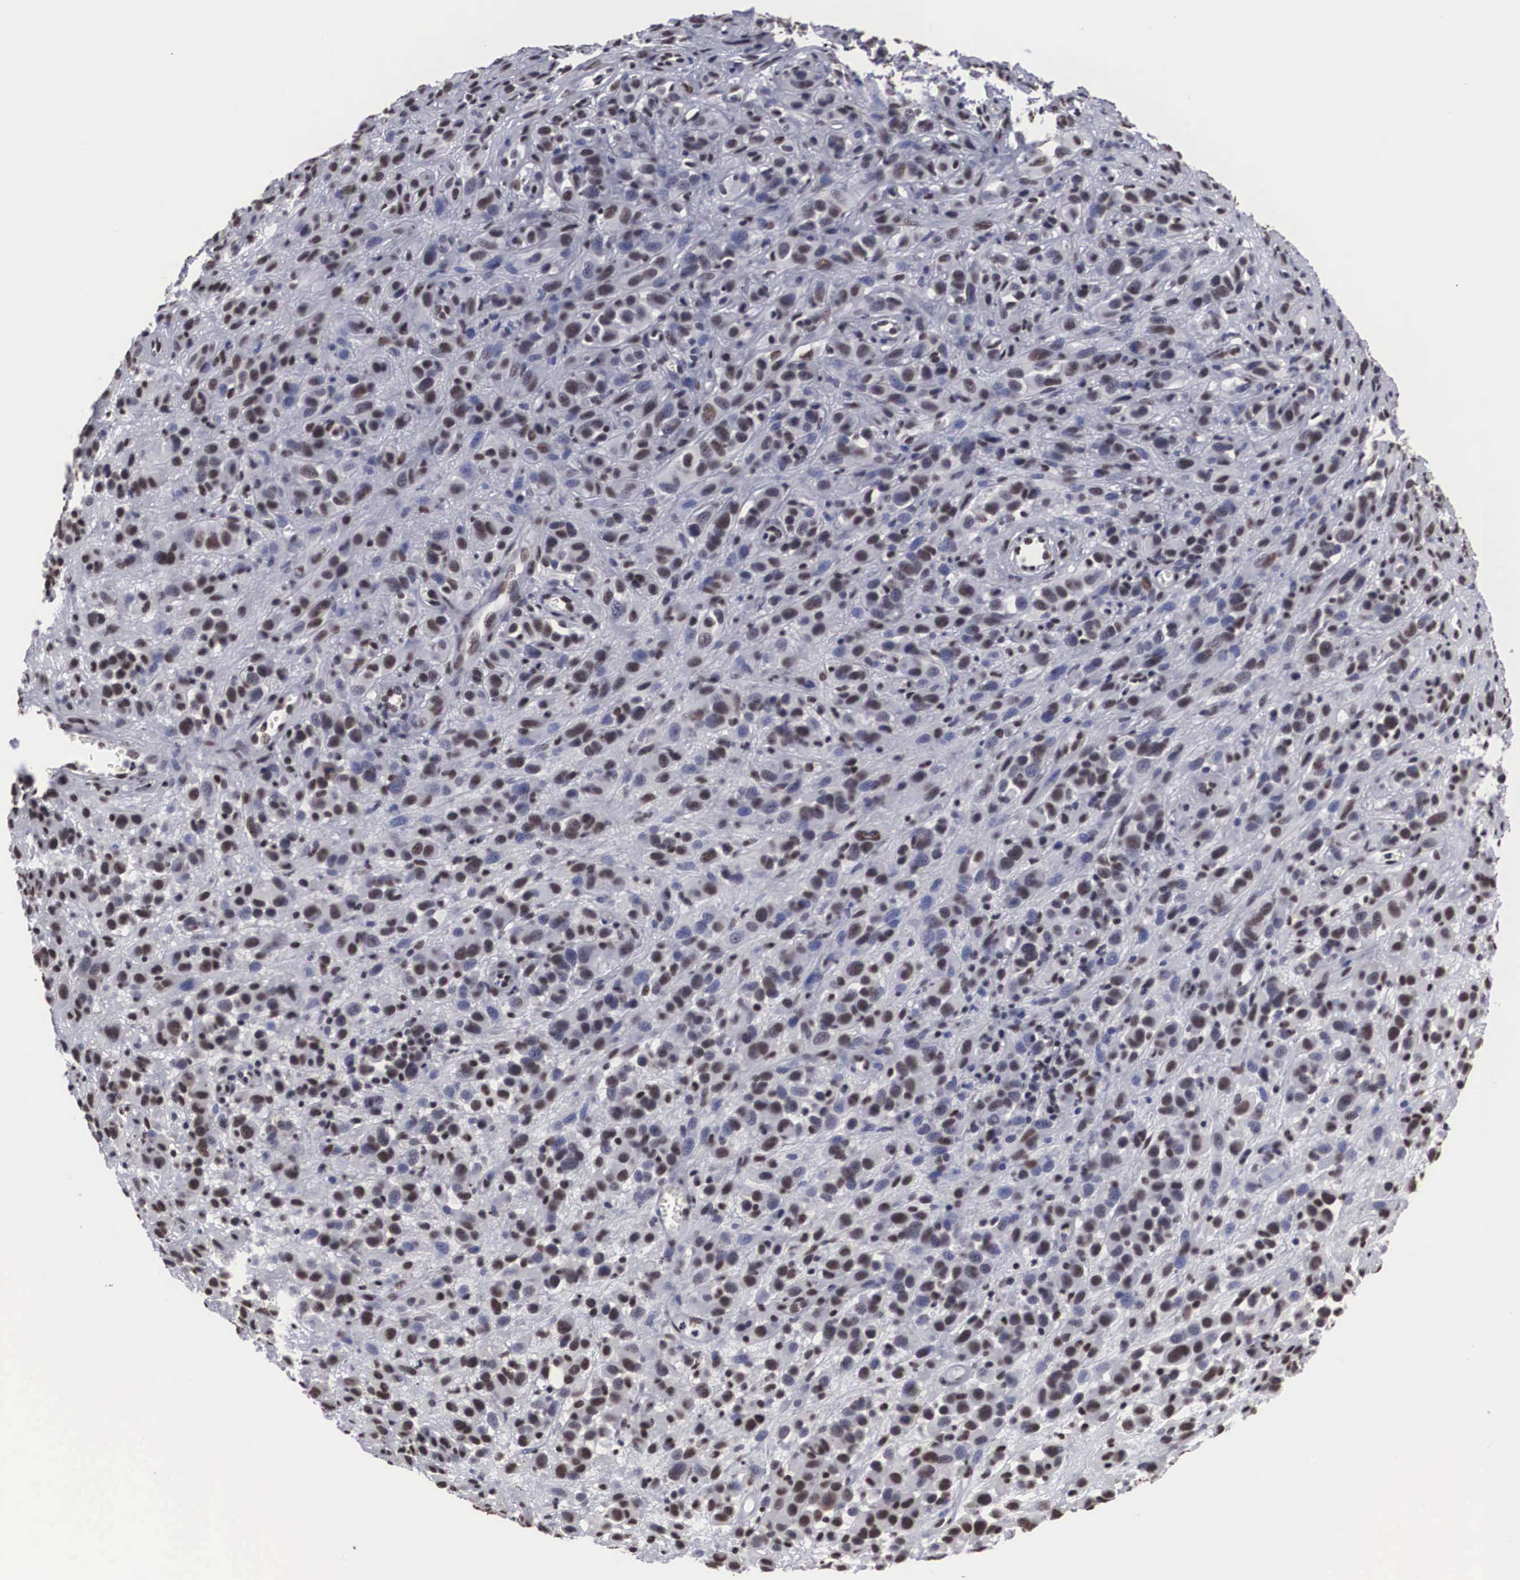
{"staining": {"intensity": "moderate", "quantity": ">75%", "location": "nuclear"}, "tissue": "melanoma", "cell_type": "Tumor cells", "image_type": "cancer", "snomed": [{"axis": "morphology", "description": "Malignant melanoma, NOS"}, {"axis": "topography", "description": "Skin"}], "caption": "Malignant melanoma was stained to show a protein in brown. There is medium levels of moderate nuclear positivity in approximately >75% of tumor cells. The protein of interest is stained brown, and the nuclei are stained in blue (DAB IHC with brightfield microscopy, high magnification).", "gene": "ACIN1", "patient": {"sex": "male", "age": 51}}